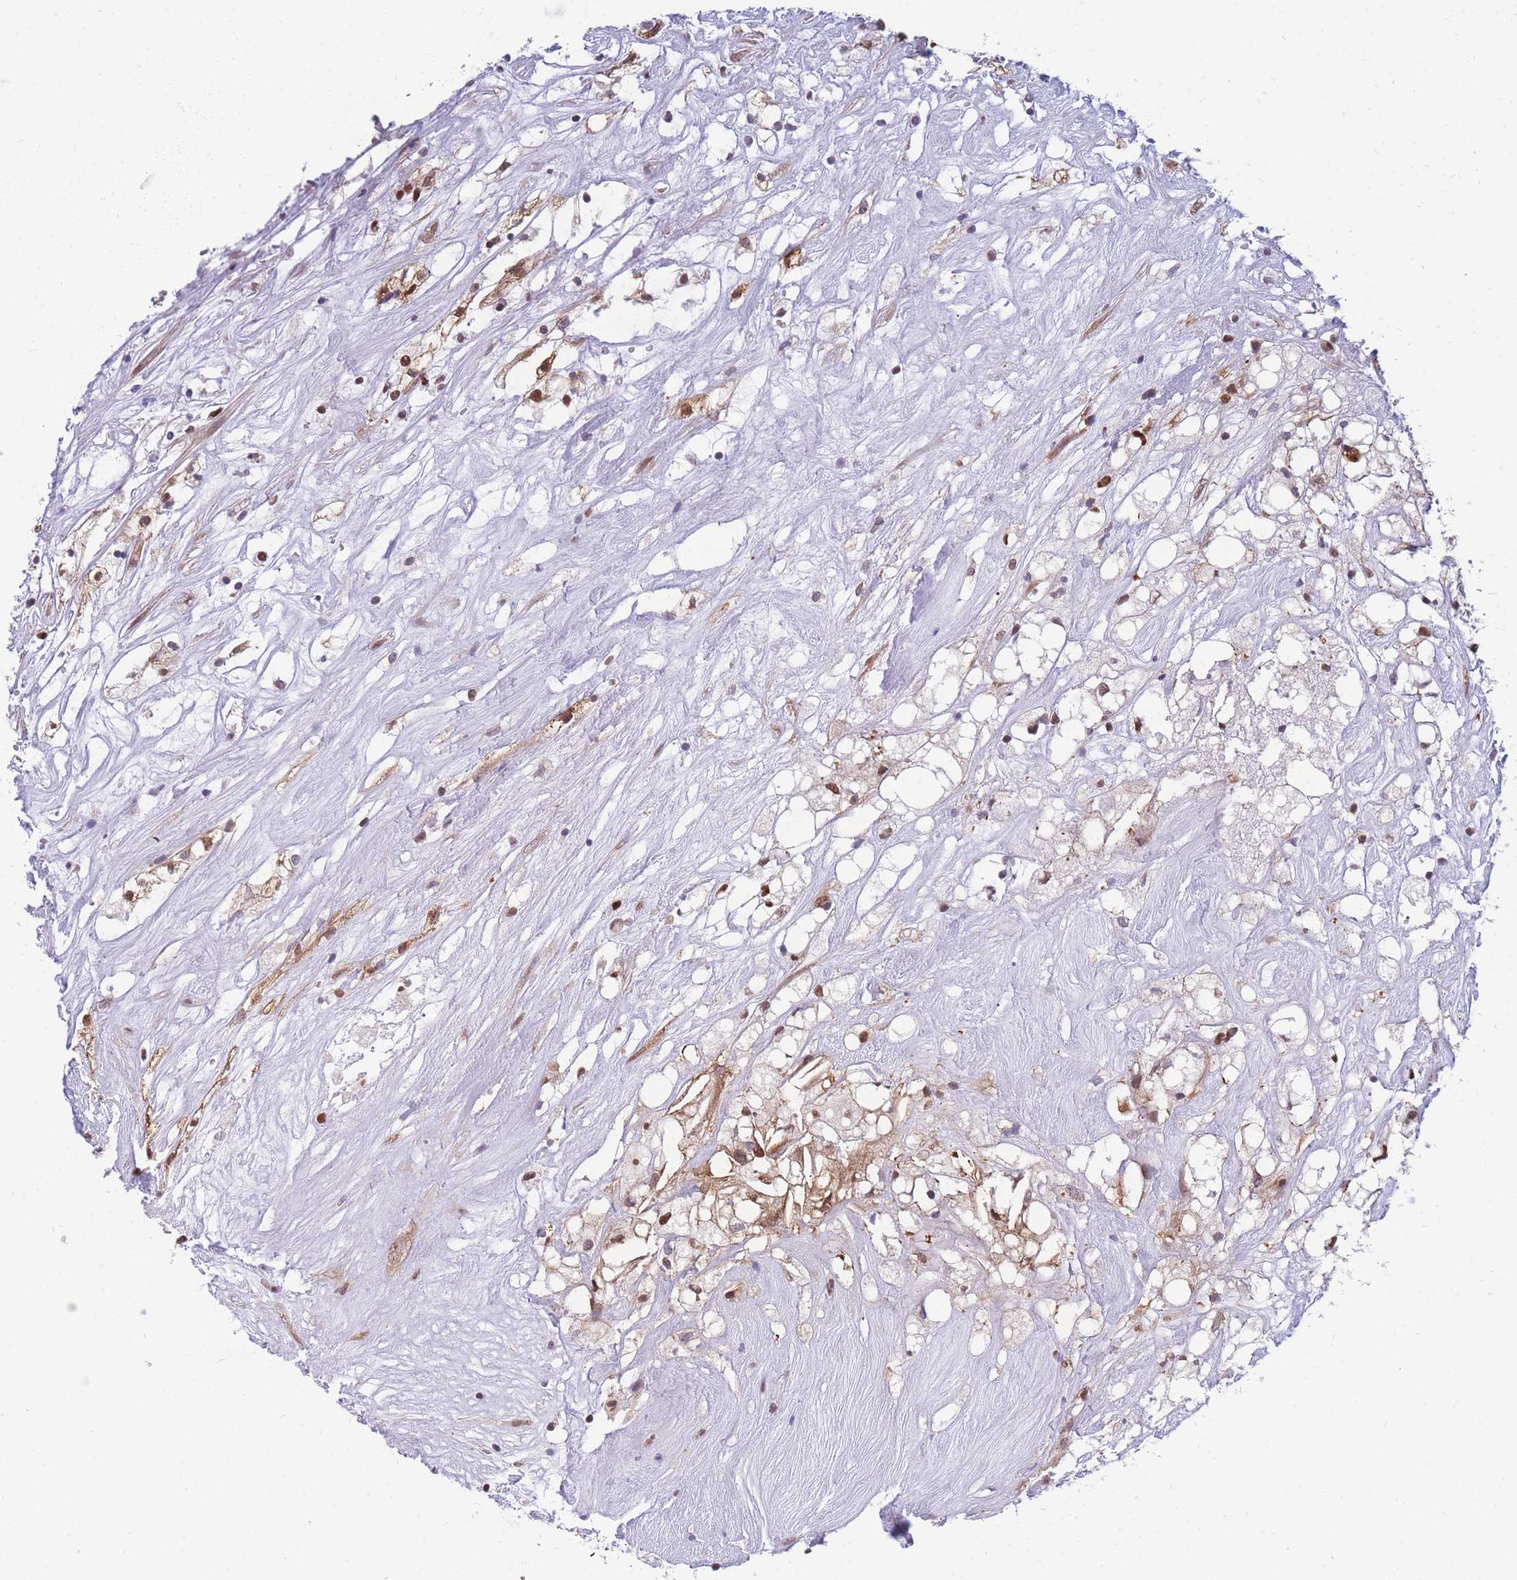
{"staining": {"intensity": "moderate", "quantity": "<25%", "location": "cytoplasmic/membranous,nuclear"}, "tissue": "renal cancer", "cell_type": "Tumor cells", "image_type": "cancer", "snomed": [{"axis": "morphology", "description": "Adenocarcinoma, NOS"}, {"axis": "topography", "description": "Kidney"}], "caption": "IHC of renal adenocarcinoma exhibits low levels of moderate cytoplasmic/membranous and nuclear expression in about <25% of tumor cells. The staining is performed using DAB brown chromogen to label protein expression. The nuclei are counter-stained blue using hematoxylin.", "gene": "CRACD", "patient": {"sex": "male", "age": 59}}